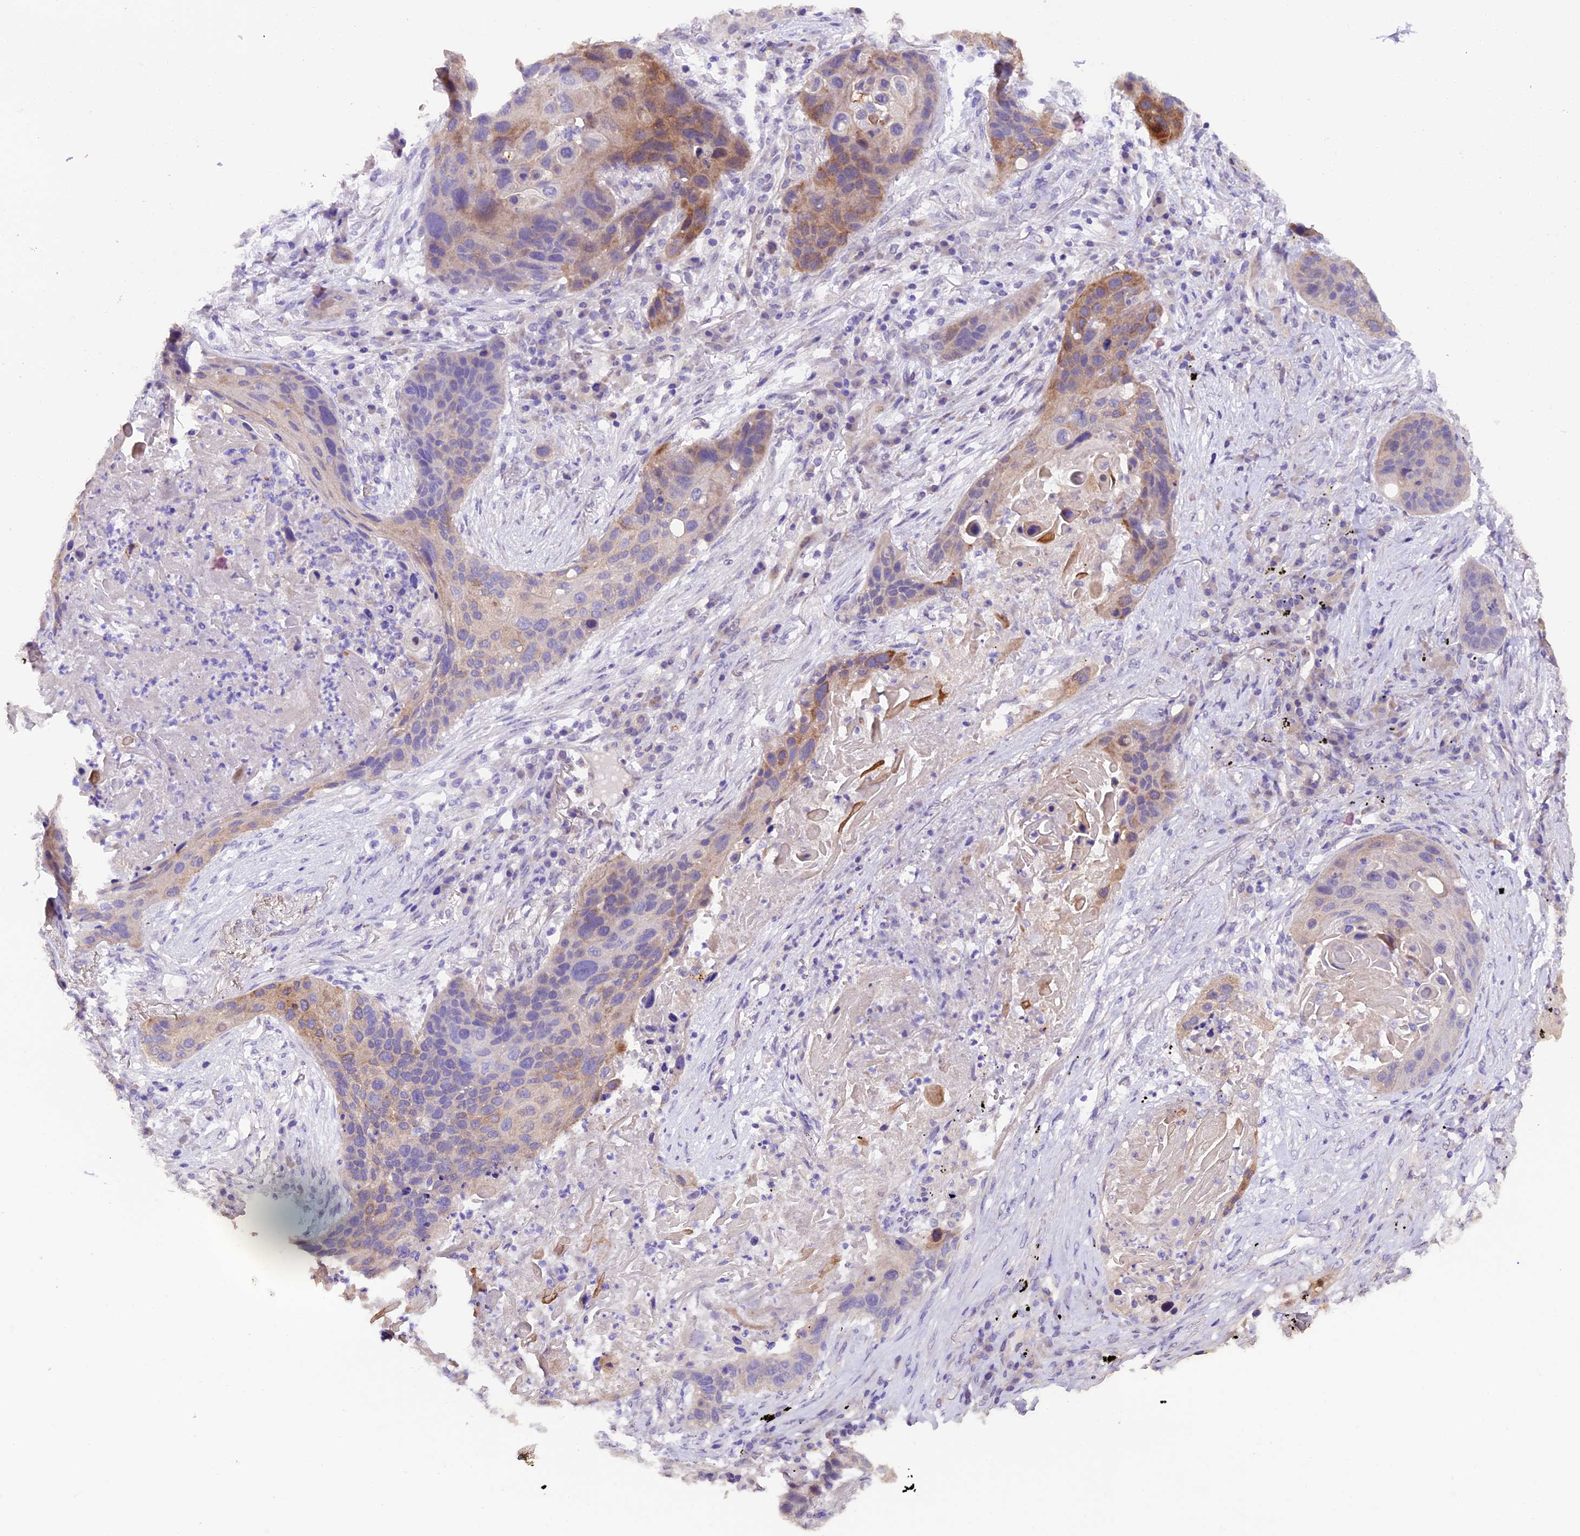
{"staining": {"intensity": "moderate", "quantity": "<25%", "location": "cytoplasmic/membranous"}, "tissue": "lung cancer", "cell_type": "Tumor cells", "image_type": "cancer", "snomed": [{"axis": "morphology", "description": "Squamous cell carcinoma, NOS"}, {"axis": "topography", "description": "Lung"}], "caption": "A brown stain labels moderate cytoplasmic/membranous staining of a protein in lung squamous cell carcinoma tumor cells. (IHC, brightfield microscopy, high magnification).", "gene": "NCK2", "patient": {"sex": "female", "age": 63}}